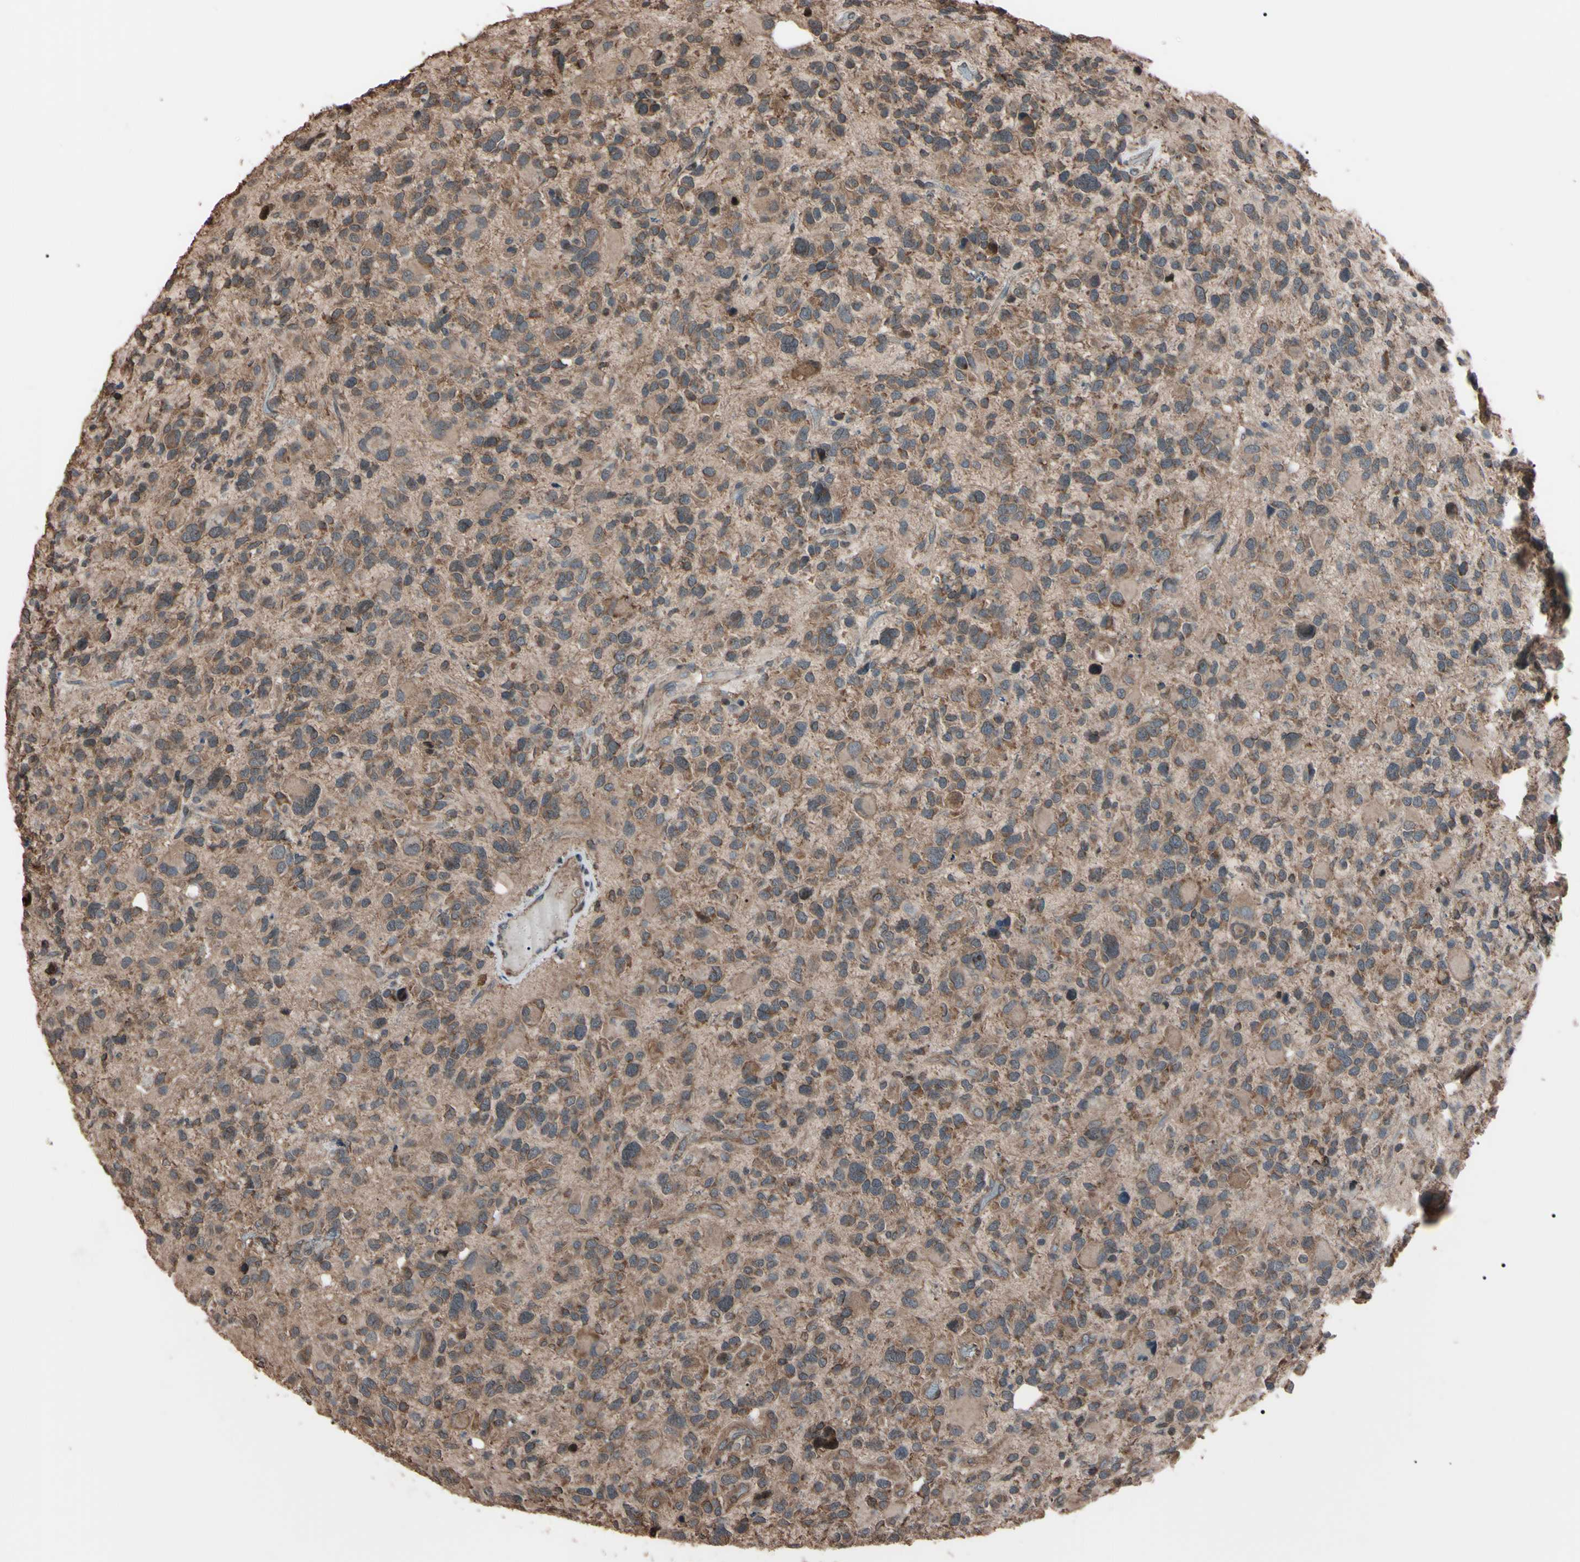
{"staining": {"intensity": "moderate", "quantity": "<25%", "location": "cytoplasmic/membranous"}, "tissue": "glioma", "cell_type": "Tumor cells", "image_type": "cancer", "snomed": [{"axis": "morphology", "description": "Glioma, malignant, High grade"}, {"axis": "topography", "description": "Brain"}], "caption": "The photomicrograph shows staining of glioma, revealing moderate cytoplasmic/membranous protein positivity (brown color) within tumor cells.", "gene": "TNFRSF1A", "patient": {"sex": "male", "age": 48}}